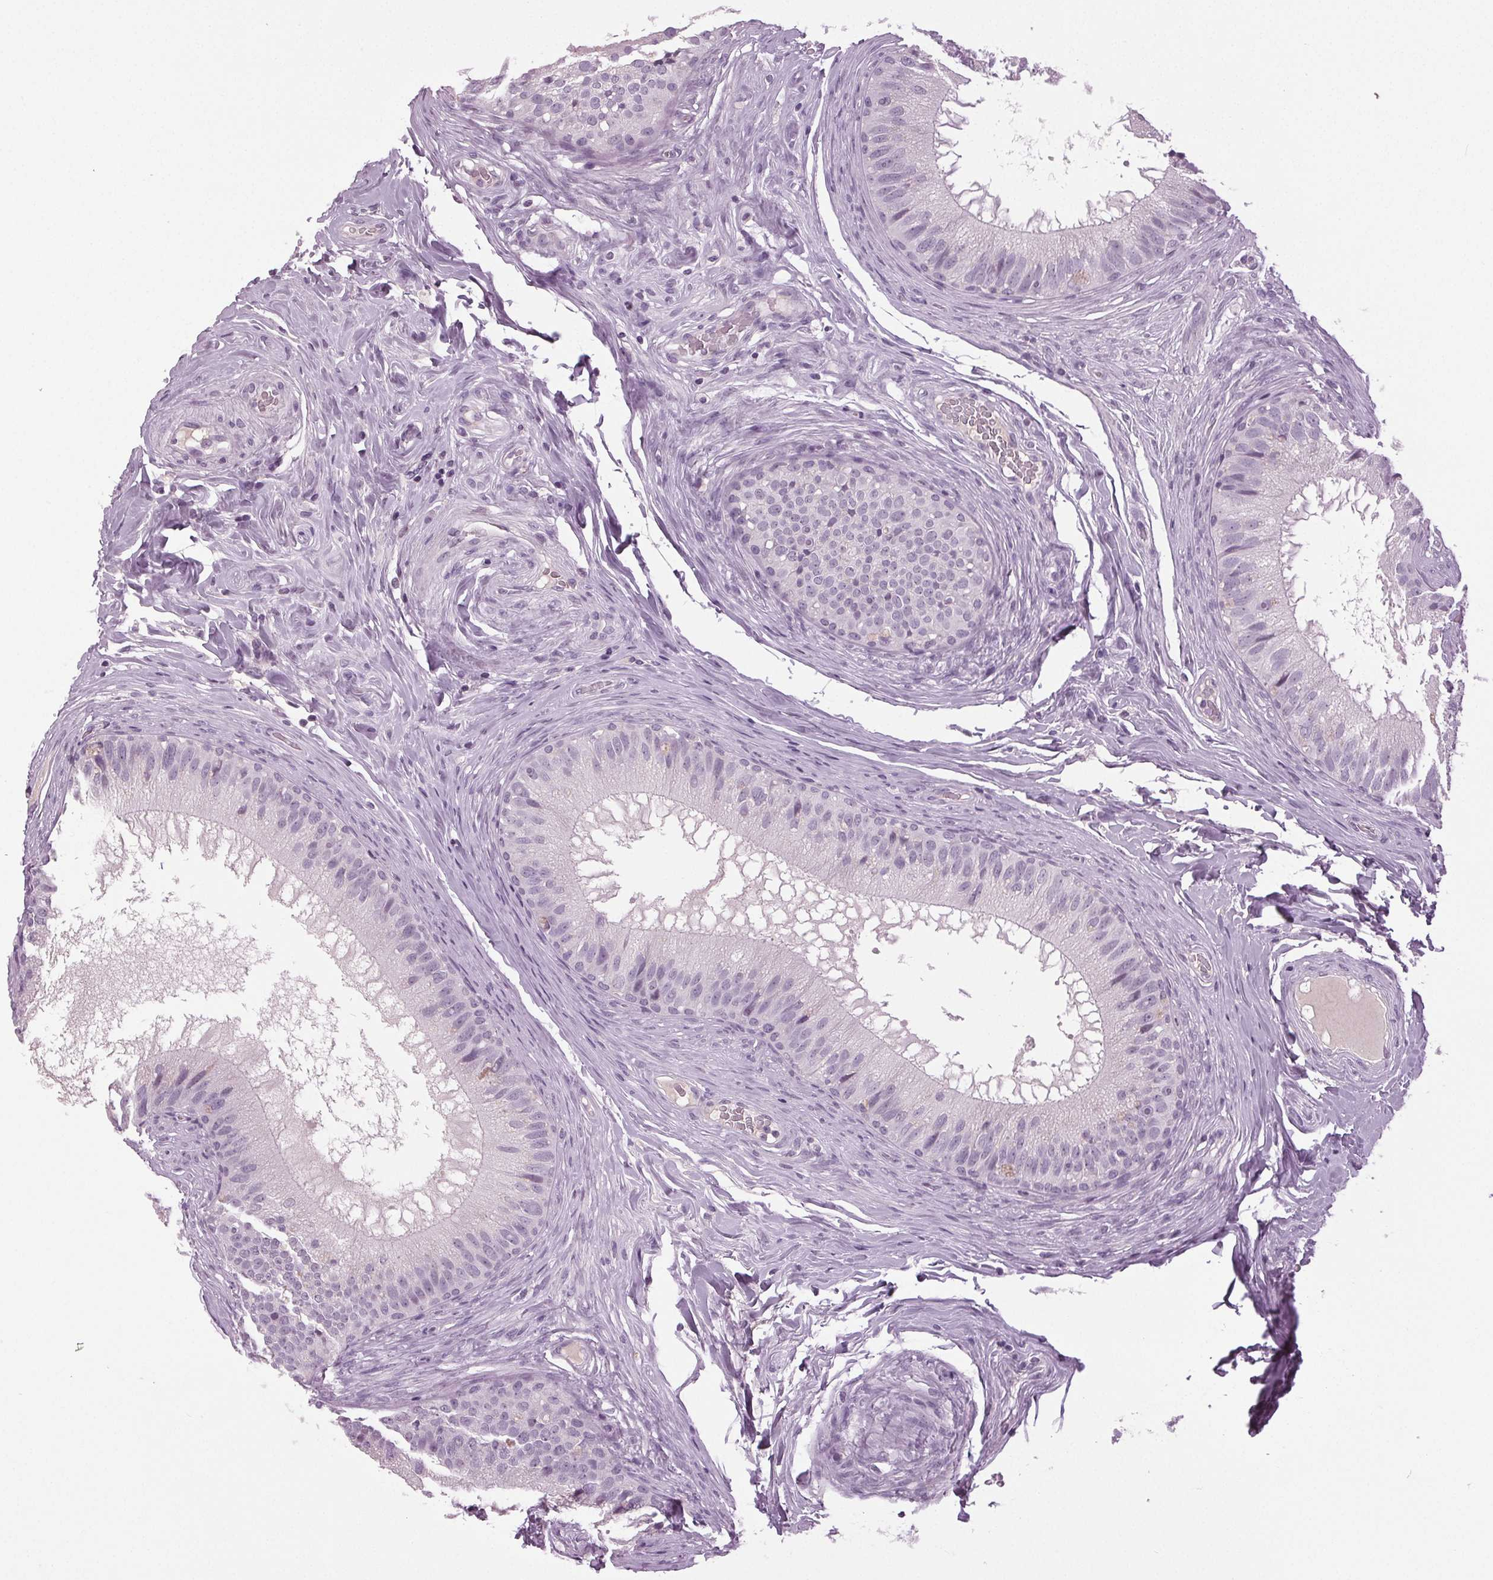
{"staining": {"intensity": "negative", "quantity": "none", "location": "none"}, "tissue": "epididymis", "cell_type": "Glandular cells", "image_type": "normal", "snomed": [{"axis": "morphology", "description": "Normal tissue, NOS"}, {"axis": "topography", "description": "Epididymis"}], "caption": "The IHC image has no significant expression in glandular cells of epididymis. (Brightfield microscopy of DAB (3,3'-diaminobenzidine) IHC at high magnification).", "gene": "DNAH12", "patient": {"sex": "male", "age": 34}}